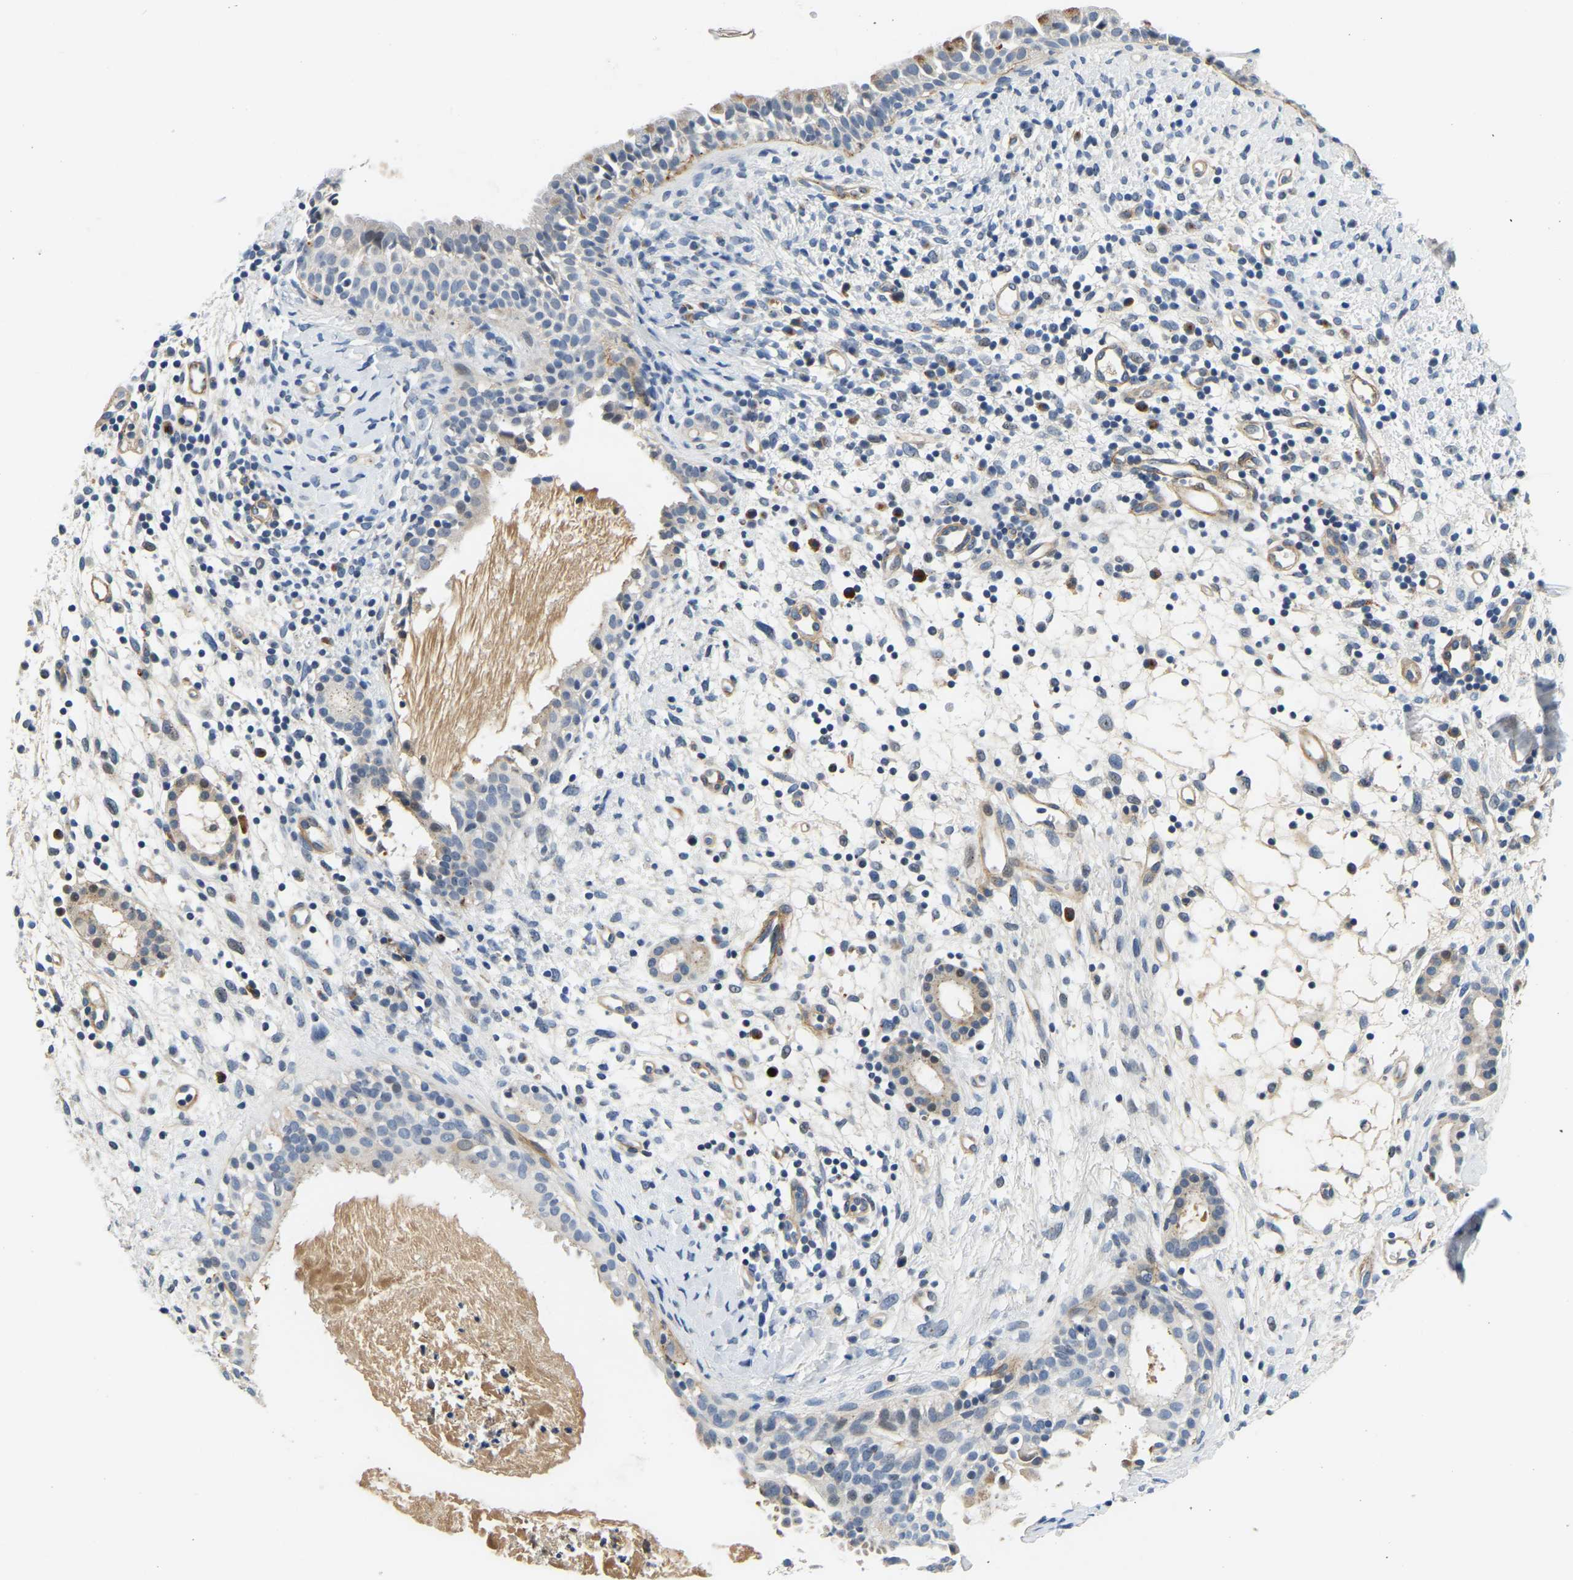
{"staining": {"intensity": "negative", "quantity": "none", "location": "none"}, "tissue": "nasopharynx", "cell_type": "Respiratory epithelial cells", "image_type": "normal", "snomed": [{"axis": "morphology", "description": "Normal tissue, NOS"}, {"axis": "topography", "description": "Nasopharynx"}], "caption": "Immunohistochemistry of benign nasopharynx demonstrates no expression in respiratory epithelial cells.", "gene": "LIAS", "patient": {"sex": "male", "age": 22}}